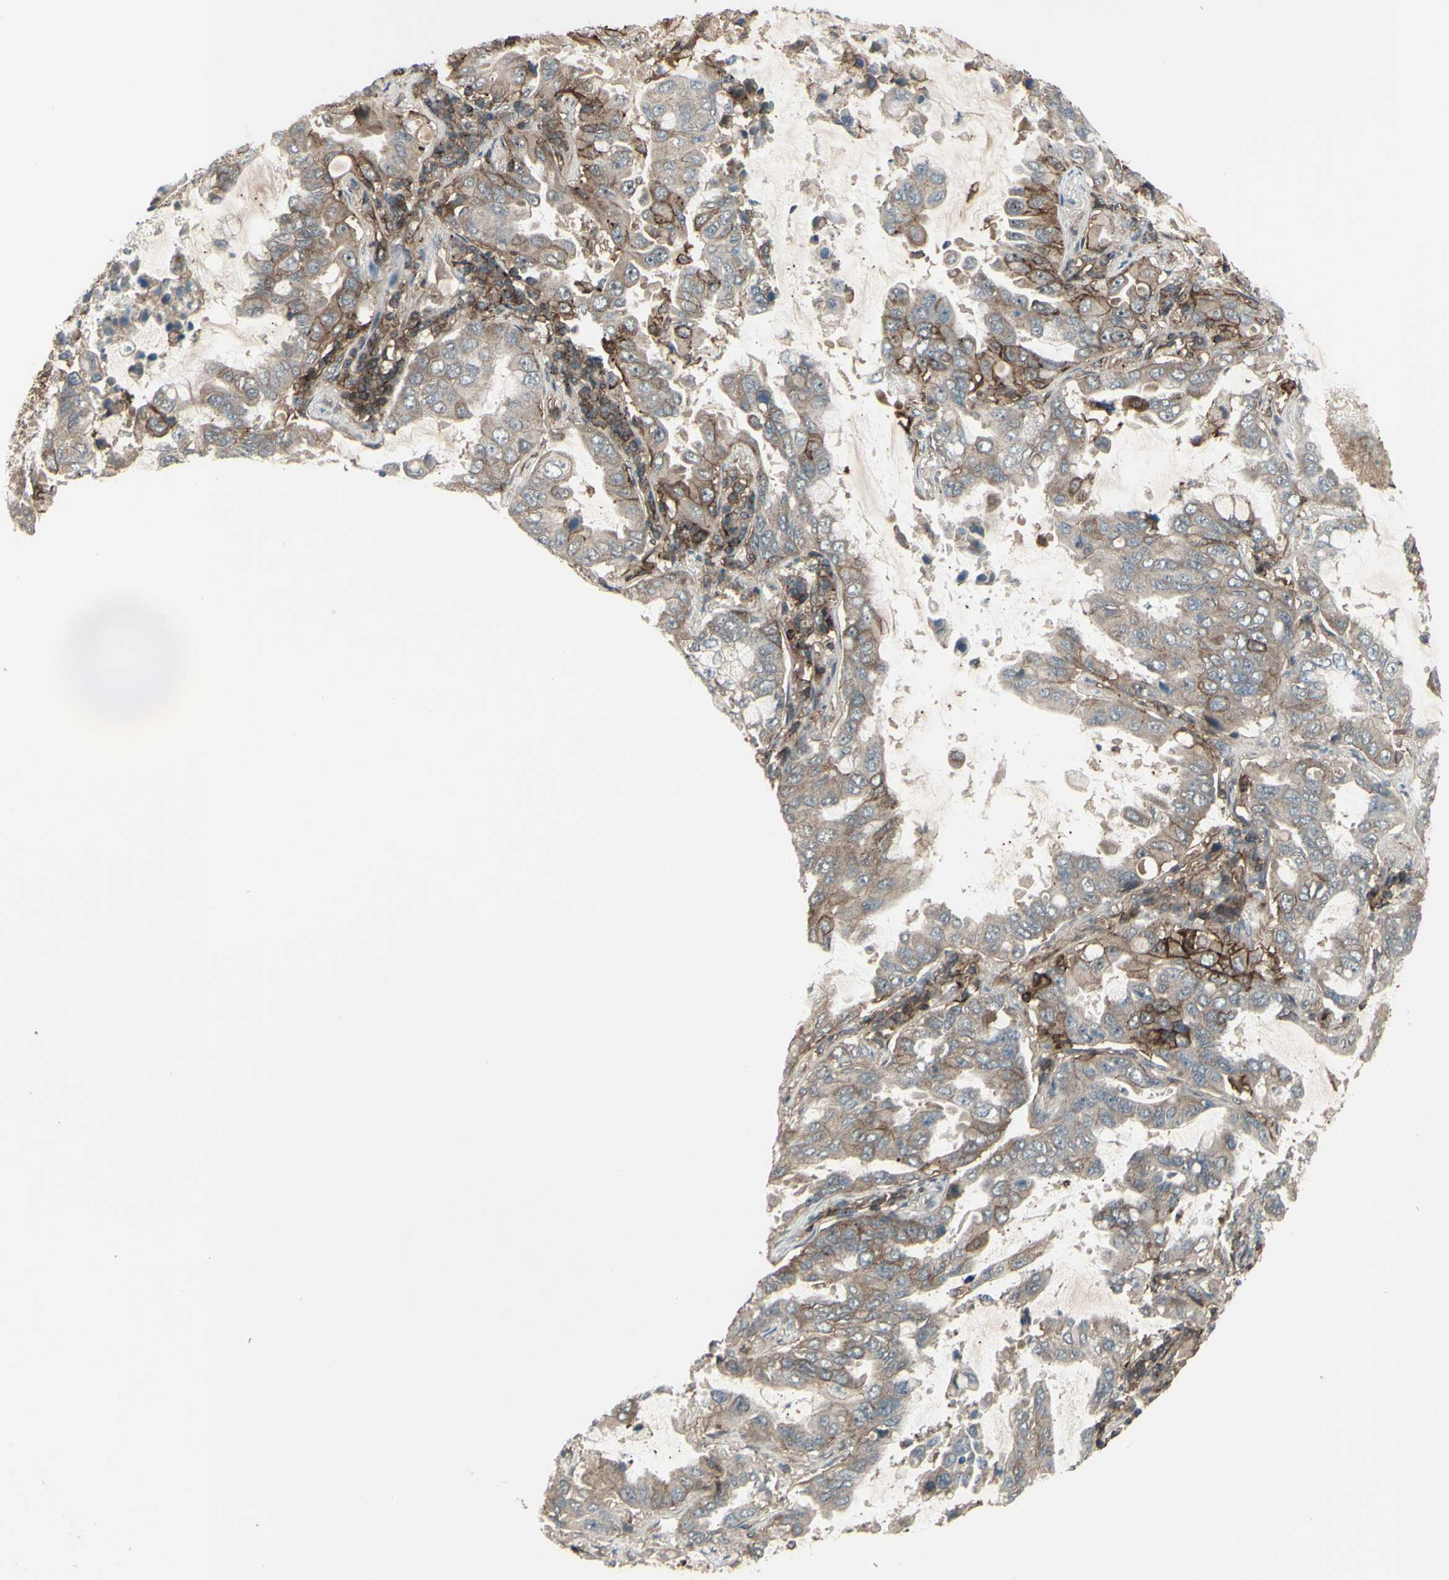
{"staining": {"intensity": "moderate", "quantity": ">75%", "location": "cytoplasmic/membranous"}, "tissue": "lung cancer", "cell_type": "Tumor cells", "image_type": "cancer", "snomed": [{"axis": "morphology", "description": "Adenocarcinoma, NOS"}, {"axis": "topography", "description": "Lung"}], "caption": "Adenocarcinoma (lung) stained with a brown dye displays moderate cytoplasmic/membranous positive positivity in about >75% of tumor cells.", "gene": "FXYD5", "patient": {"sex": "male", "age": 64}}